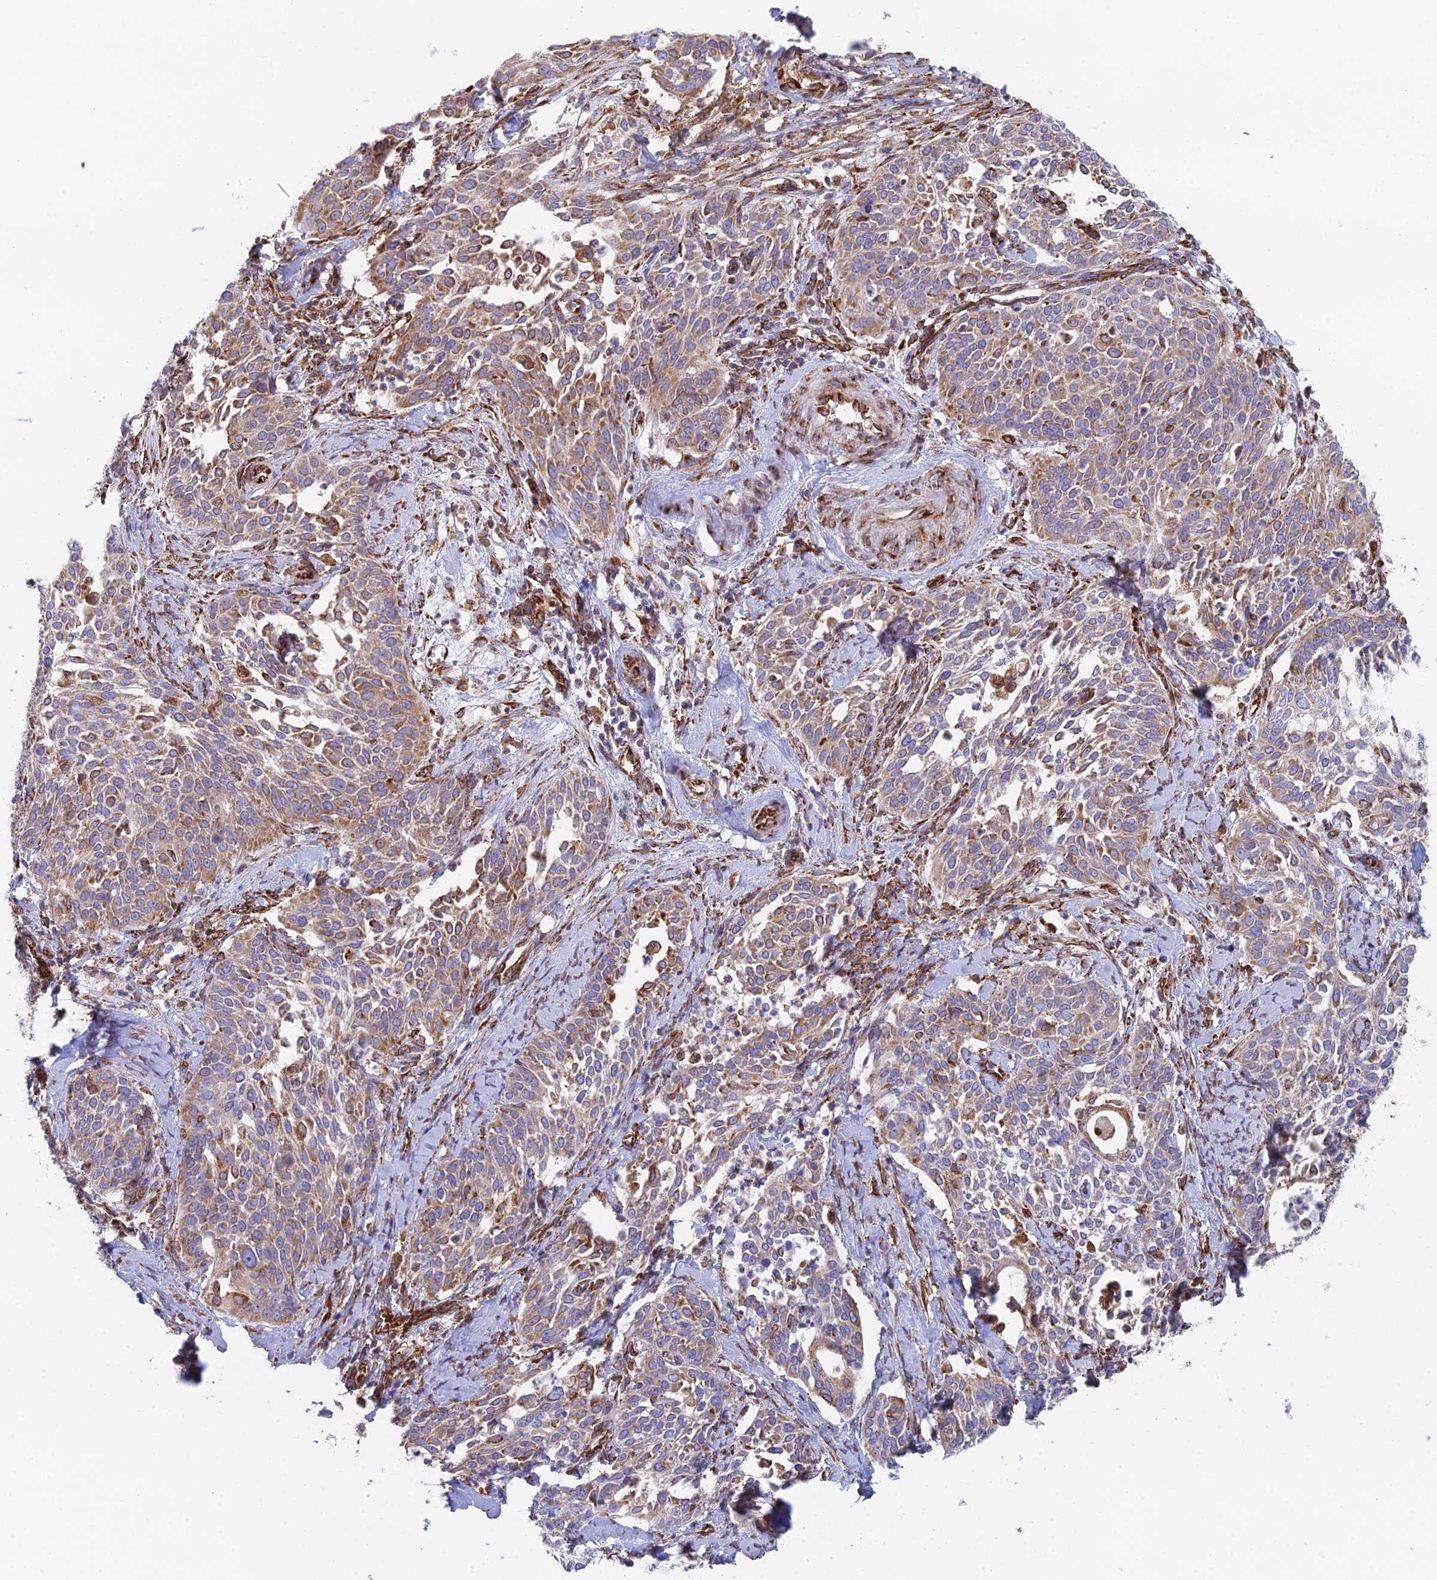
{"staining": {"intensity": "weak", "quantity": ">75%", "location": "cytoplasmic/membranous"}, "tissue": "cervical cancer", "cell_type": "Tumor cells", "image_type": "cancer", "snomed": [{"axis": "morphology", "description": "Squamous cell carcinoma, NOS"}, {"axis": "topography", "description": "Cervix"}], "caption": "A brown stain highlights weak cytoplasmic/membranous positivity of a protein in human cervical cancer tumor cells.", "gene": "CCDC69", "patient": {"sex": "female", "age": 44}}